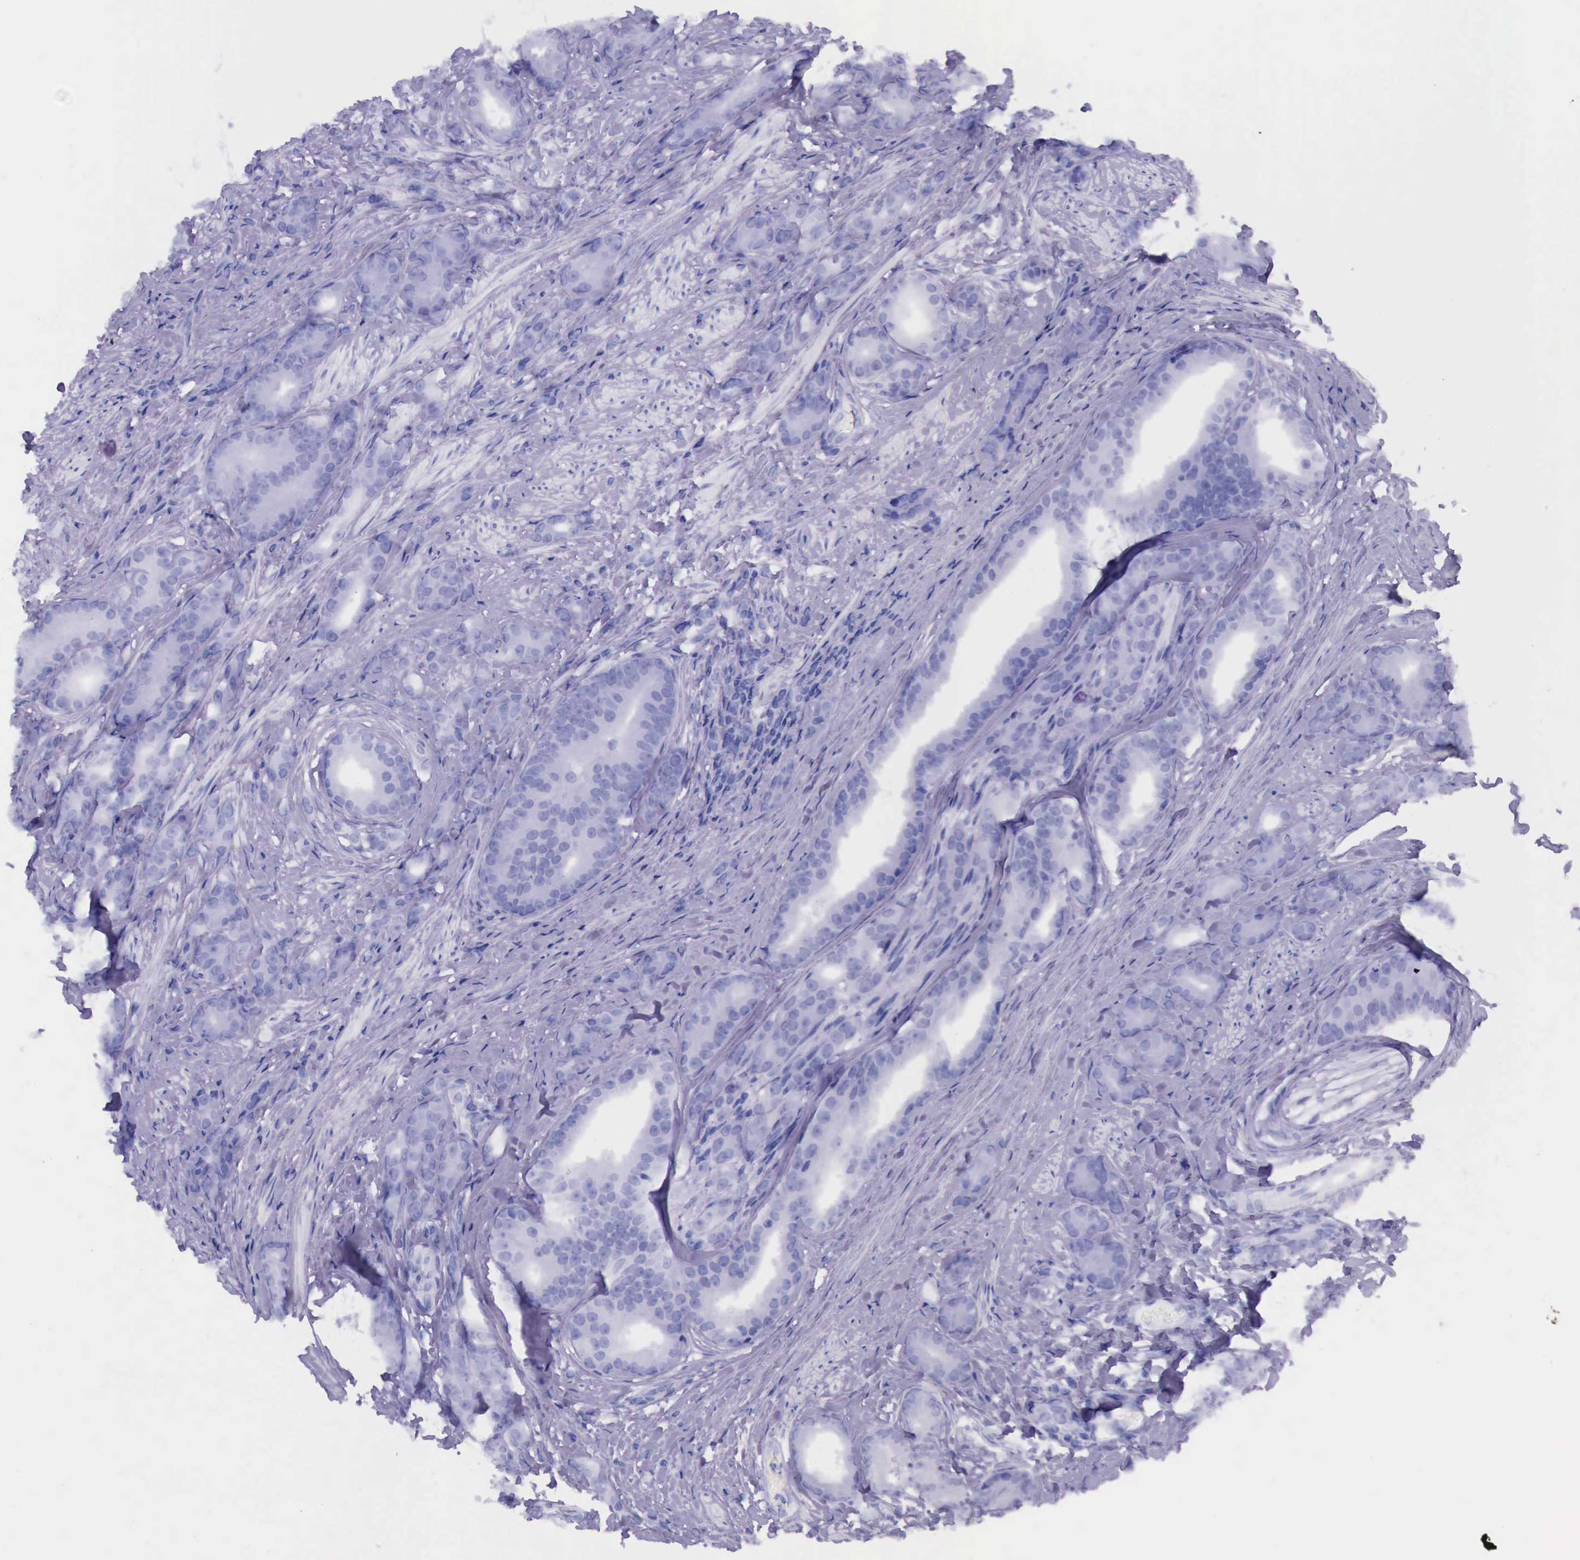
{"staining": {"intensity": "negative", "quantity": "none", "location": "none"}, "tissue": "prostate cancer", "cell_type": "Tumor cells", "image_type": "cancer", "snomed": [{"axis": "morphology", "description": "Adenocarcinoma, Medium grade"}, {"axis": "topography", "description": "Prostate"}], "caption": "Protein analysis of adenocarcinoma (medium-grade) (prostate) shows no significant positivity in tumor cells.", "gene": "ESR1", "patient": {"sex": "male", "age": 59}}